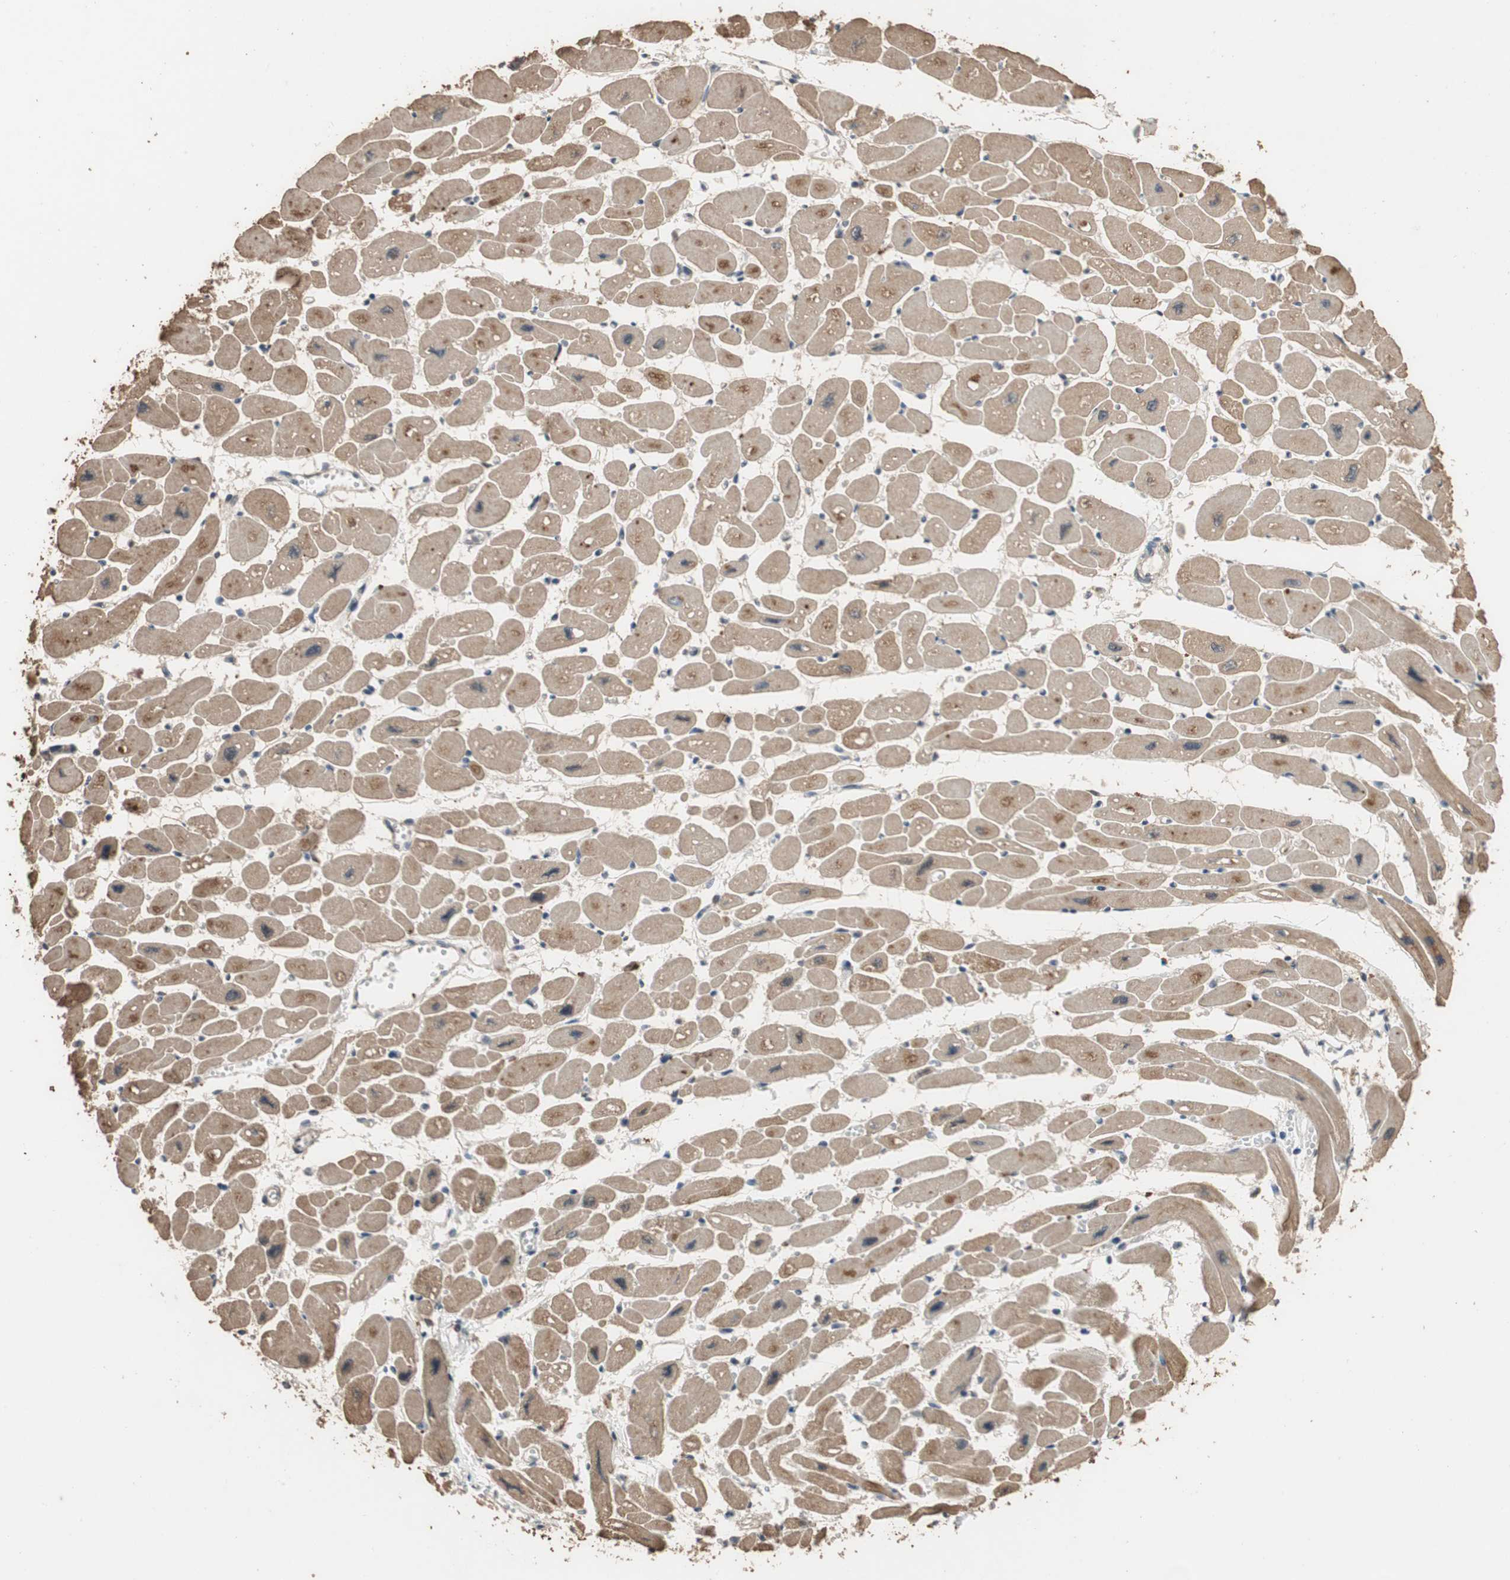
{"staining": {"intensity": "moderate", "quantity": ">75%", "location": "cytoplasmic/membranous,nuclear"}, "tissue": "heart muscle", "cell_type": "Cardiomyocytes", "image_type": "normal", "snomed": [{"axis": "morphology", "description": "Normal tissue, NOS"}, {"axis": "topography", "description": "Heart"}], "caption": "DAB immunohistochemical staining of normal heart muscle displays moderate cytoplasmic/membranous,nuclear protein expression in approximately >75% of cardiomyocytes. The protein of interest is stained brown, and the nuclei are stained in blue (DAB (3,3'-diaminobenzidine) IHC with brightfield microscopy, high magnification).", "gene": "CDC5L", "patient": {"sex": "female", "age": 54}}